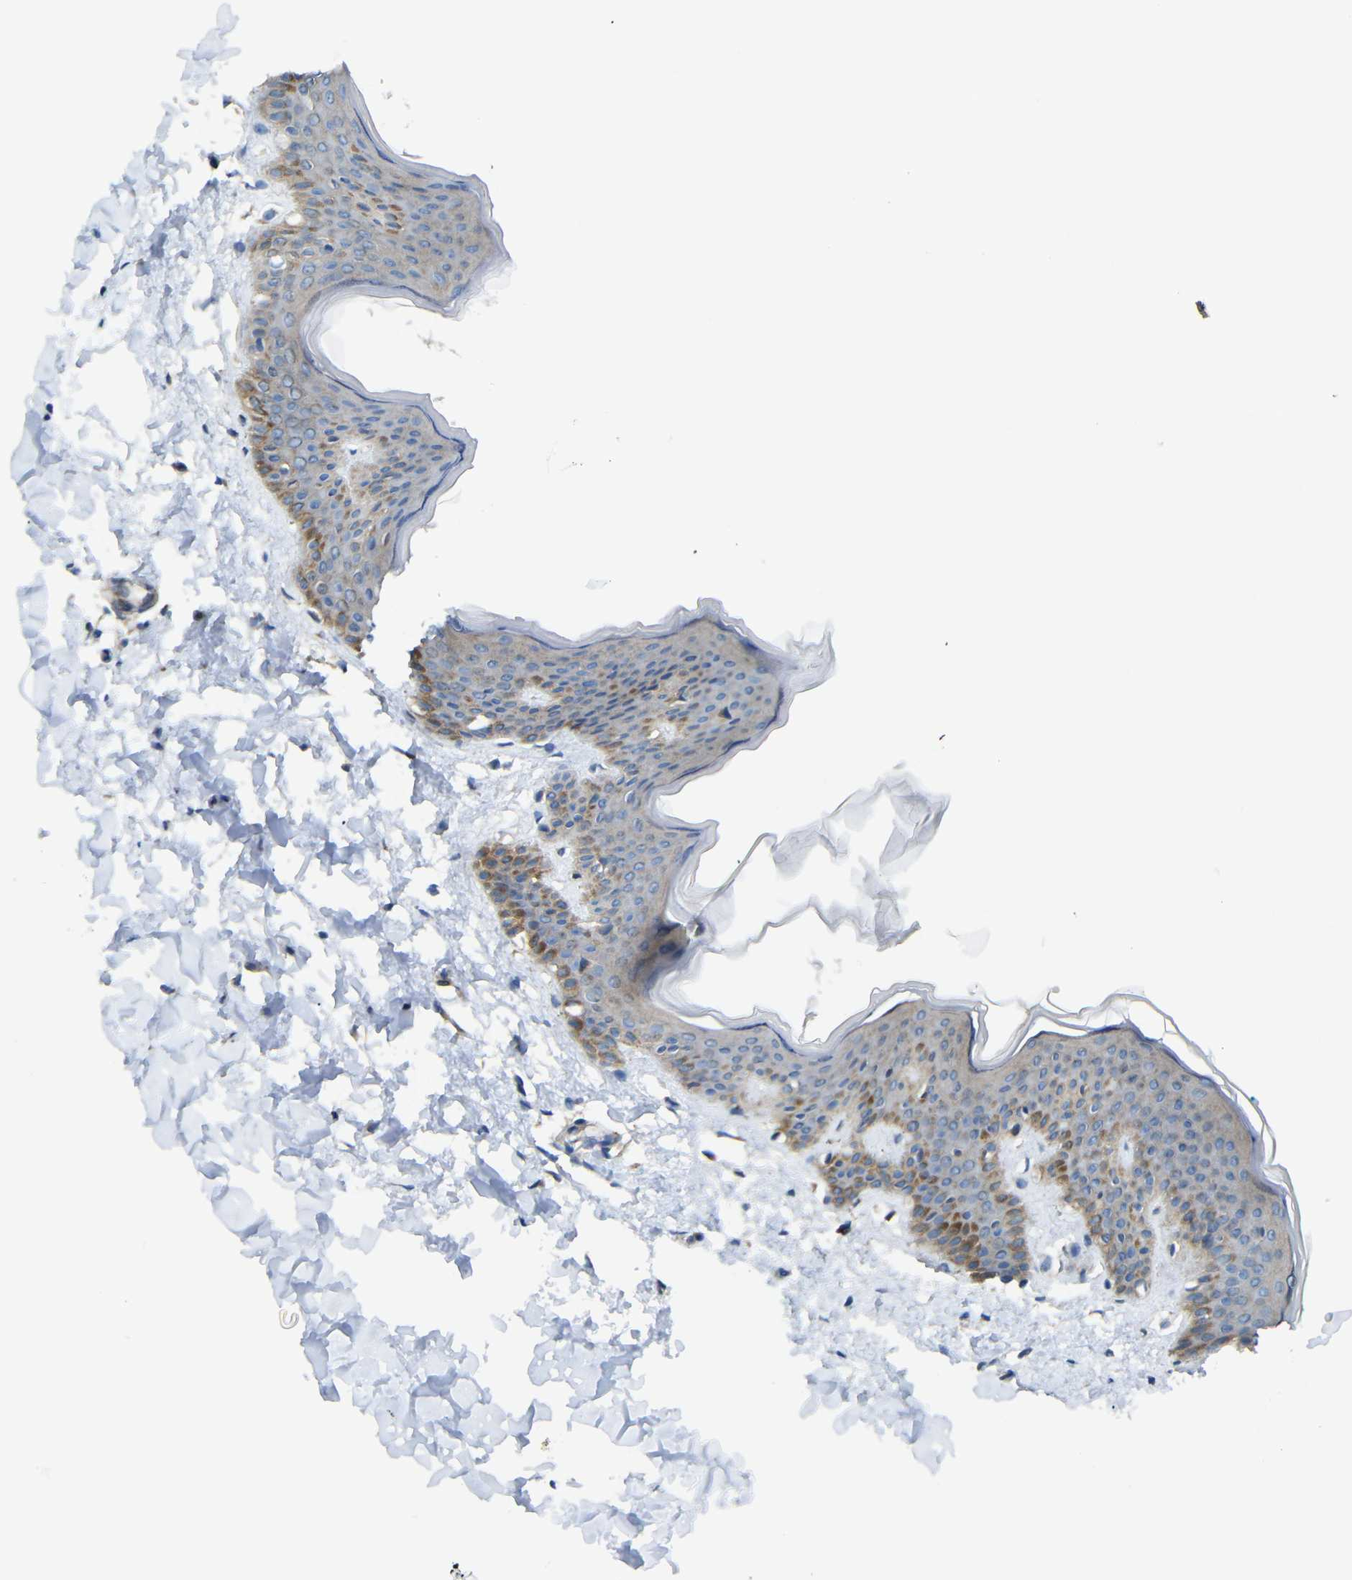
{"staining": {"intensity": "weak", "quantity": ">75%", "location": "cytoplasmic/membranous"}, "tissue": "skin", "cell_type": "Fibroblasts", "image_type": "normal", "snomed": [{"axis": "morphology", "description": "Normal tissue, NOS"}, {"axis": "topography", "description": "Skin"}], "caption": "Fibroblasts demonstrate low levels of weak cytoplasmic/membranous expression in about >75% of cells in normal skin. (Stains: DAB (3,3'-diaminobenzidine) in brown, nuclei in blue, Microscopy: brightfield microscopy at high magnification).", "gene": "SYPL1", "patient": {"sex": "female", "age": 17}}